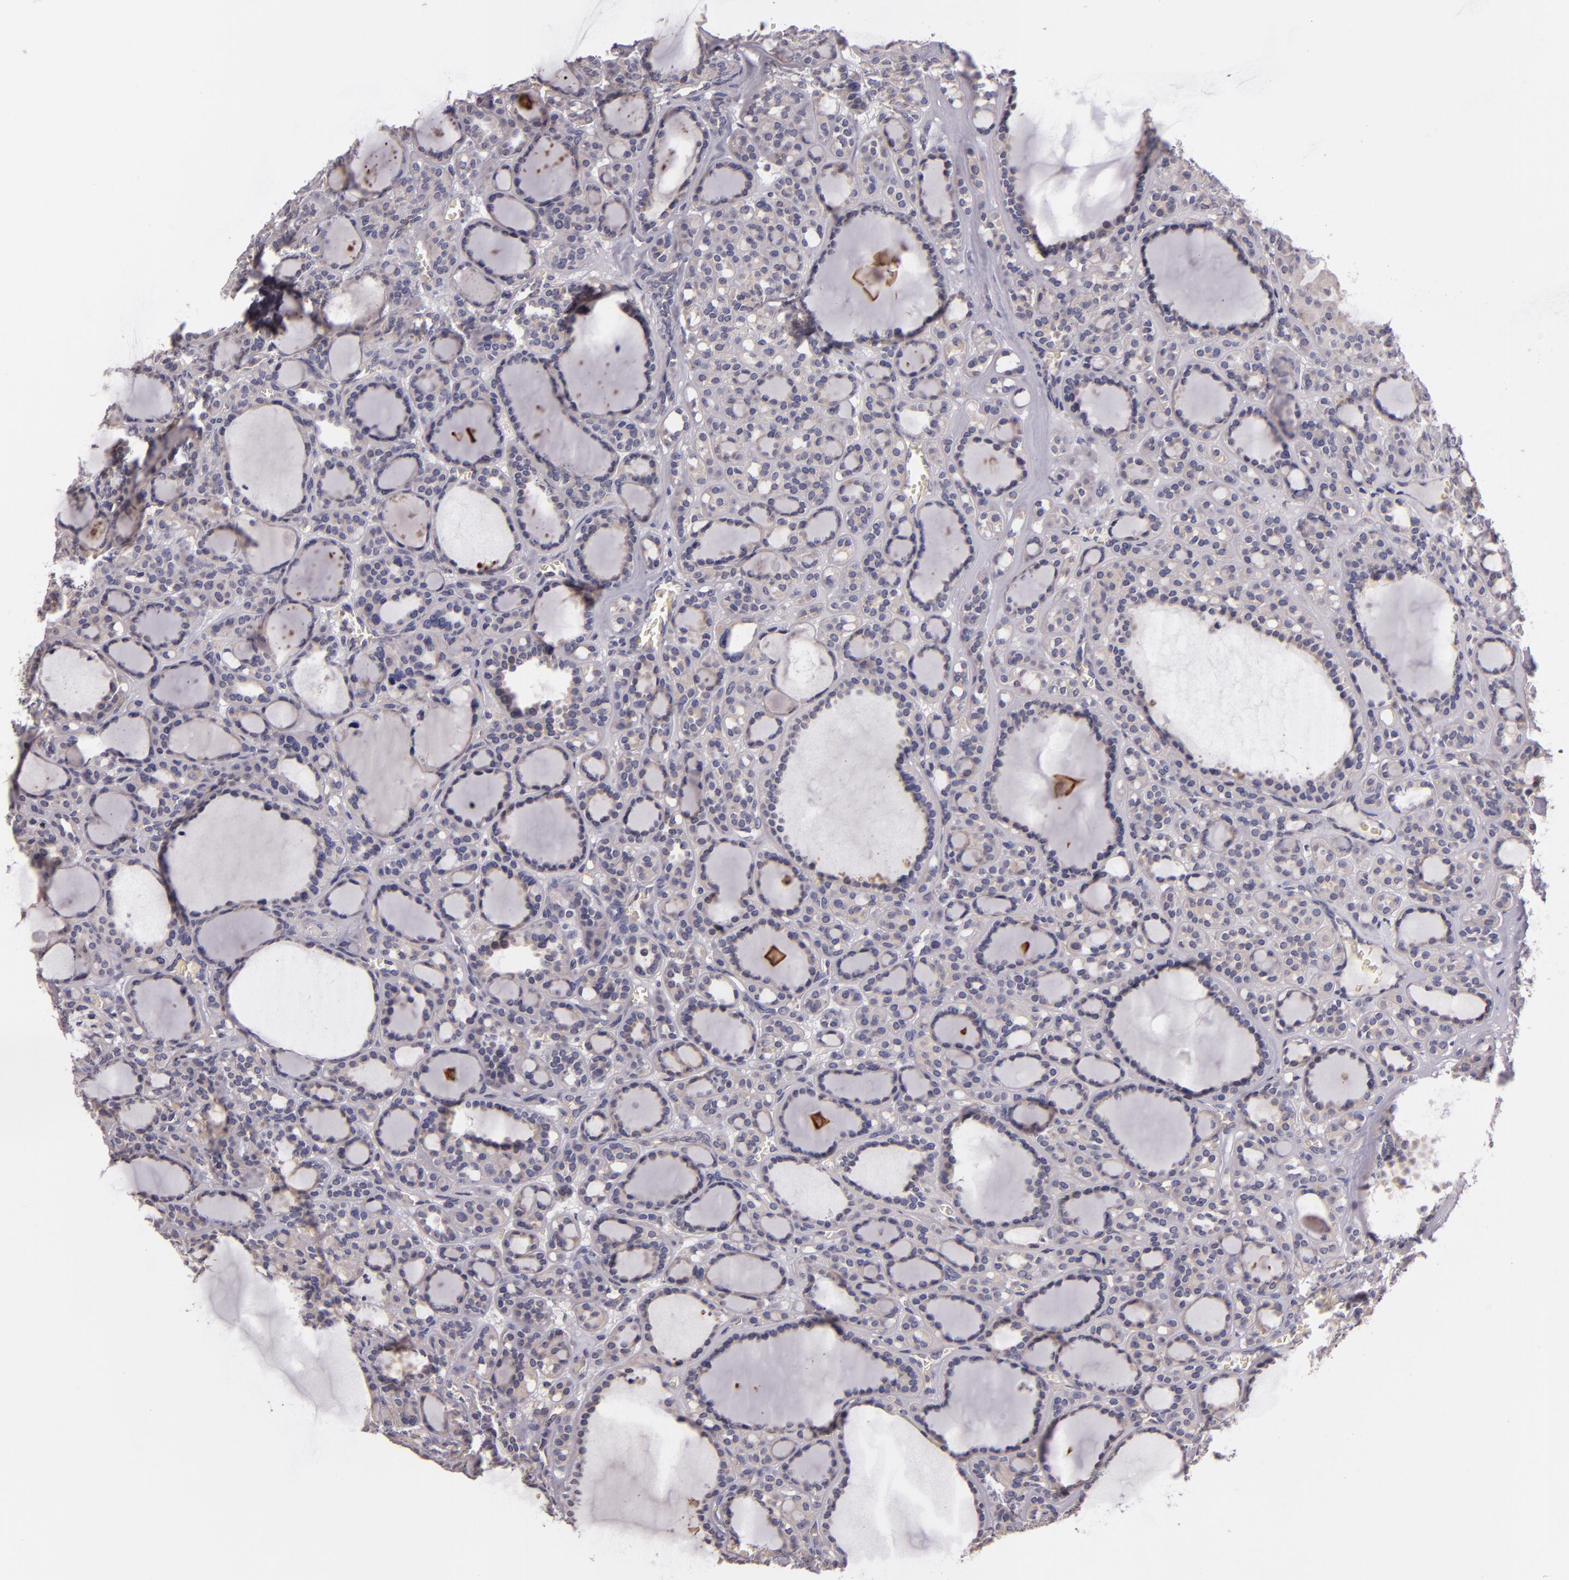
{"staining": {"intensity": "weak", "quantity": "<25%", "location": "none"}, "tissue": "thyroid cancer", "cell_type": "Tumor cells", "image_type": "cancer", "snomed": [{"axis": "morphology", "description": "Follicular adenoma carcinoma, NOS"}, {"axis": "topography", "description": "Thyroid gland"}], "caption": "Immunohistochemistry (IHC) micrograph of human thyroid cancer stained for a protein (brown), which demonstrates no positivity in tumor cells.", "gene": "RALGAPA1", "patient": {"sex": "female", "age": 71}}